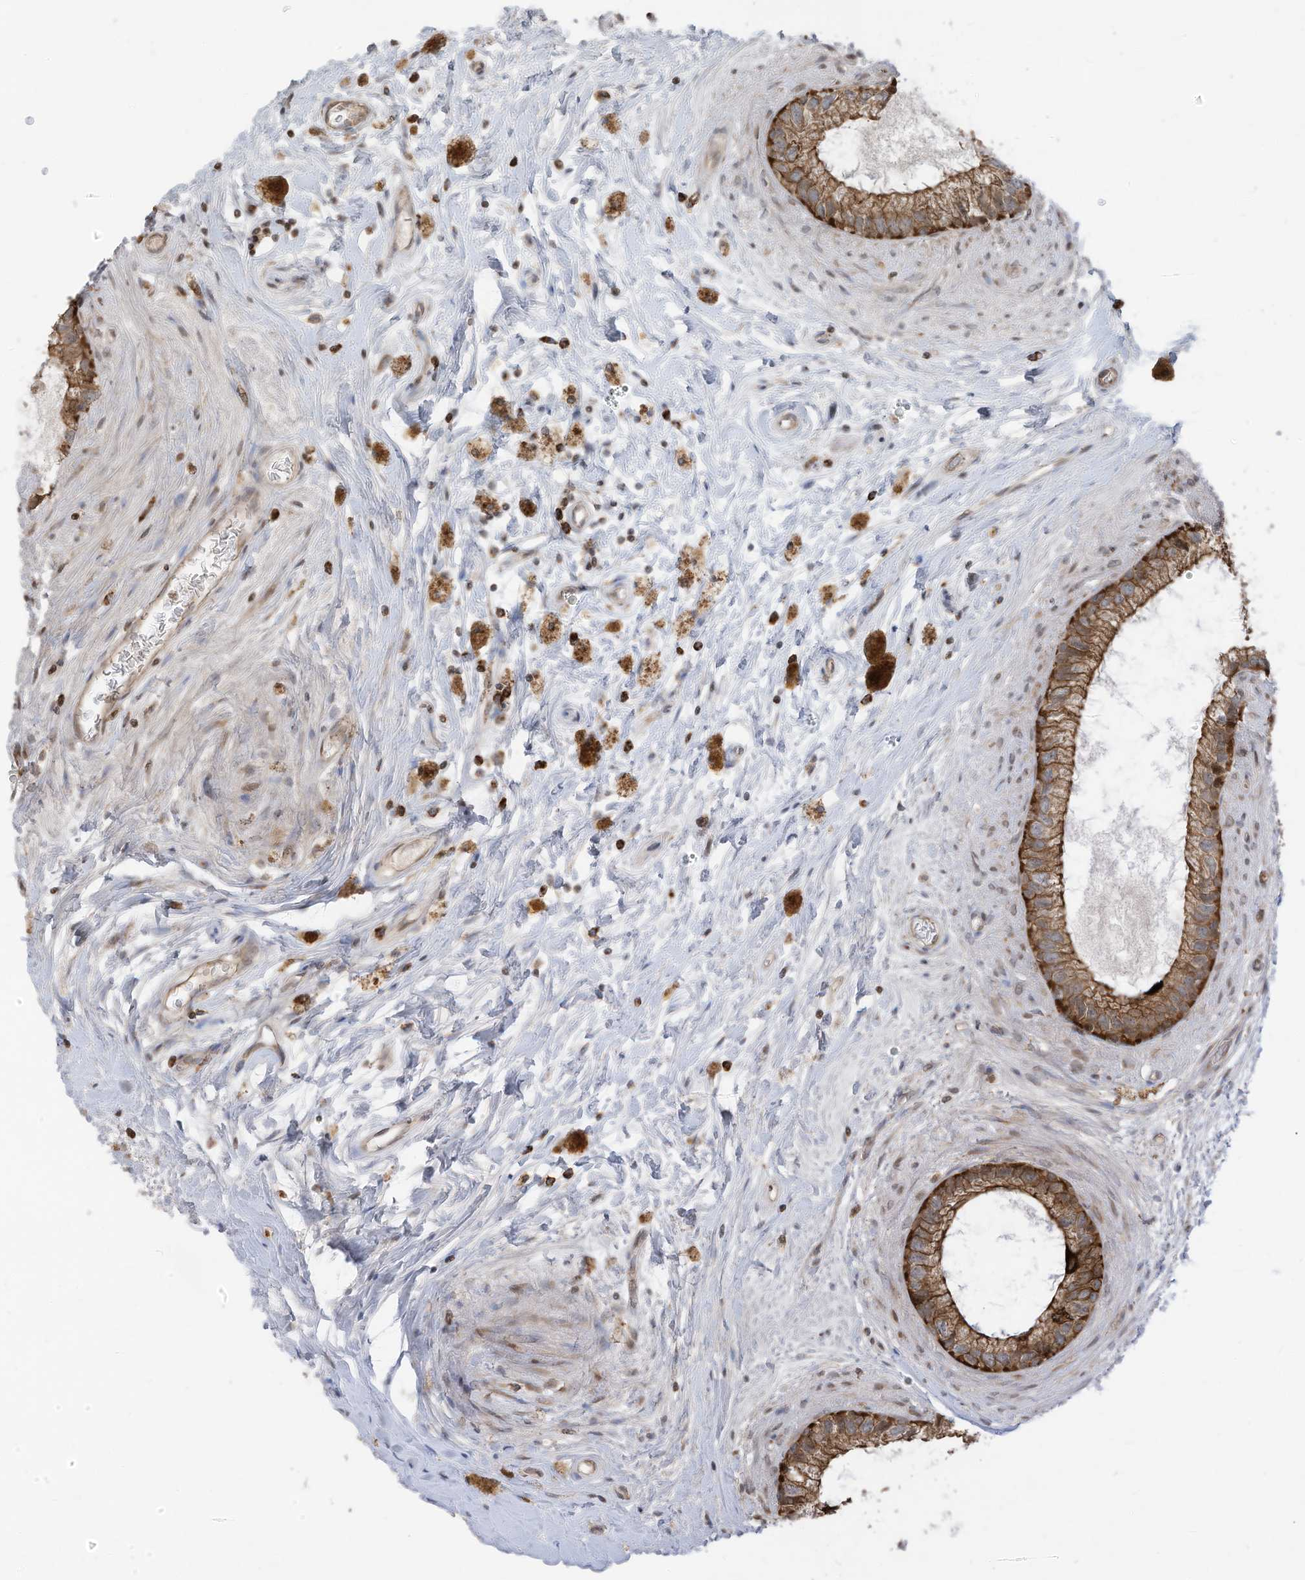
{"staining": {"intensity": "strong", "quantity": ">75%", "location": "cytoplasmic/membranous"}, "tissue": "epididymis", "cell_type": "Glandular cells", "image_type": "normal", "snomed": [{"axis": "morphology", "description": "Normal tissue, NOS"}, {"axis": "topography", "description": "Epididymis"}], "caption": "IHC of unremarkable human epididymis reveals high levels of strong cytoplasmic/membranous staining in approximately >75% of glandular cells.", "gene": "CGAS", "patient": {"sex": "male", "age": 80}}